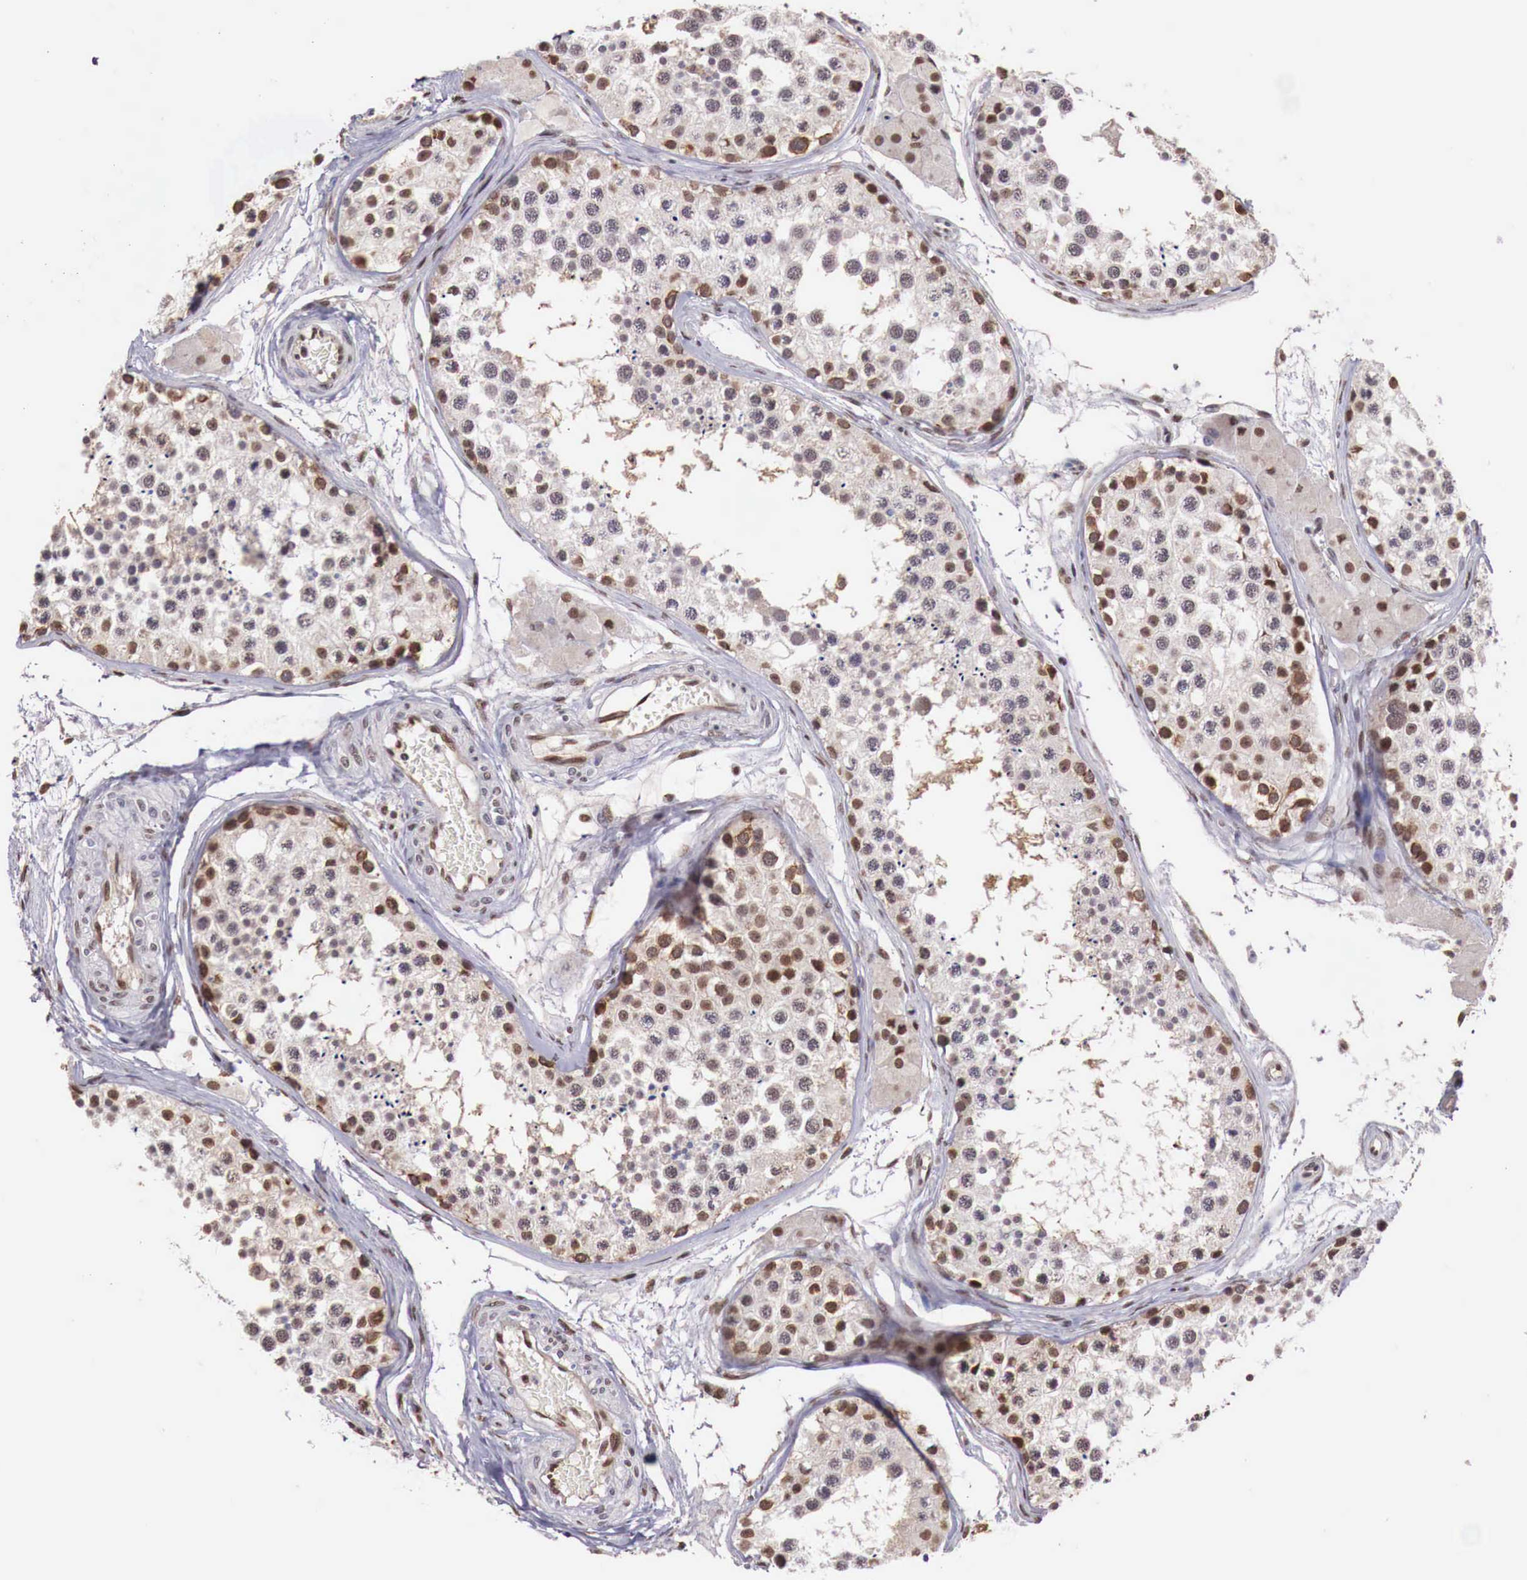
{"staining": {"intensity": "strong", "quantity": ">75%", "location": "cytoplasmic/membranous,nuclear"}, "tissue": "testis", "cell_type": "Cells in seminiferous ducts", "image_type": "normal", "snomed": [{"axis": "morphology", "description": "Normal tissue, NOS"}, {"axis": "topography", "description": "Testis"}], "caption": "A micrograph showing strong cytoplasmic/membranous,nuclear positivity in about >75% of cells in seminiferous ducts in benign testis, as visualized by brown immunohistochemical staining.", "gene": "FOXP2", "patient": {"sex": "male", "age": 57}}